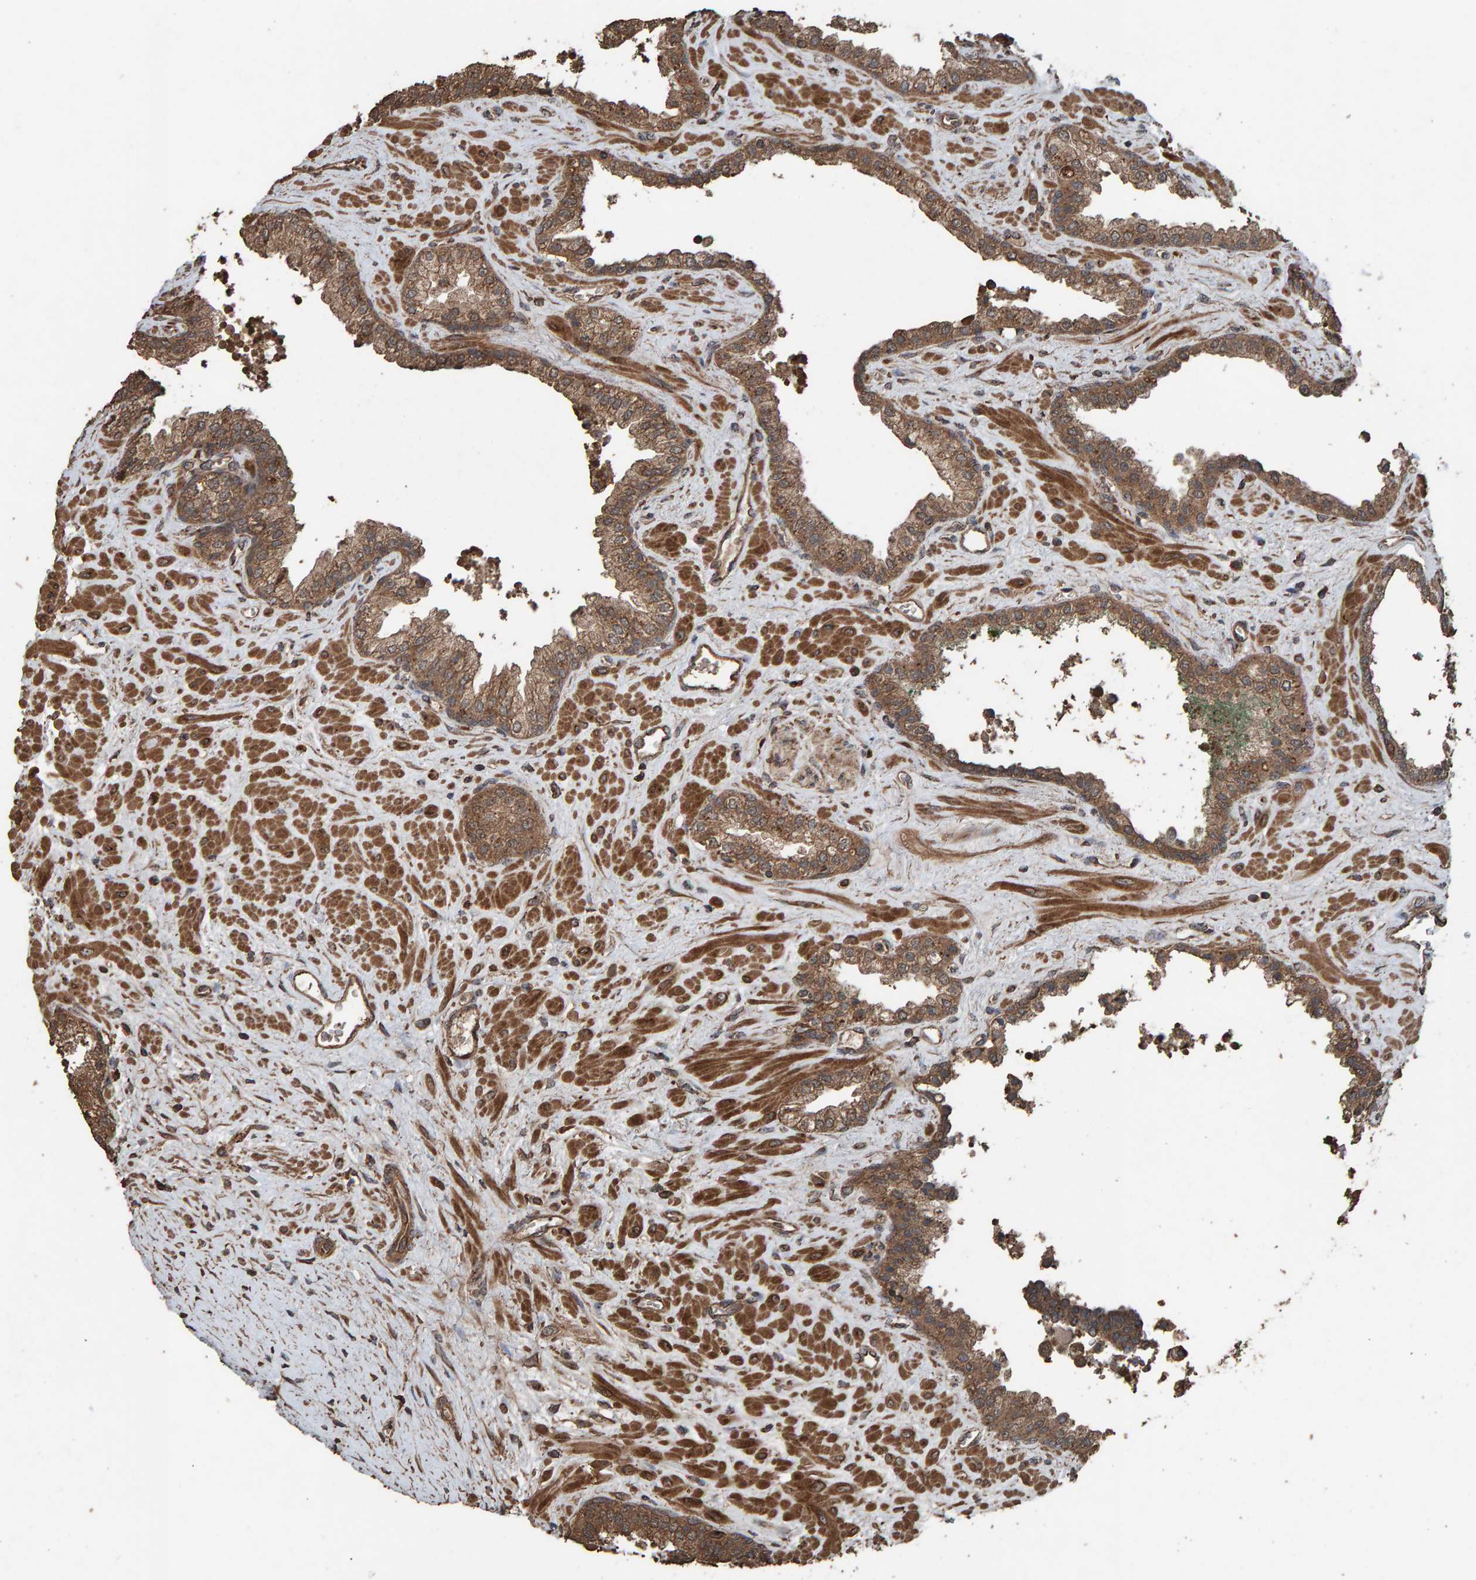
{"staining": {"intensity": "moderate", "quantity": ">75%", "location": "cytoplasmic/membranous"}, "tissue": "prostate cancer", "cell_type": "Tumor cells", "image_type": "cancer", "snomed": [{"axis": "morphology", "description": "Adenocarcinoma, Low grade"}, {"axis": "topography", "description": "Prostate"}], "caption": "IHC (DAB) staining of human adenocarcinoma (low-grade) (prostate) exhibits moderate cytoplasmic/membranous protein expression in approximately >75% of tumor cells. The staining was performed using DAB to visualize the protein expression in brown, while the nuclei were stained in blue with hematoxylin (Magnification: 20x).", "gene": "DUS1L", "patient": {"sex": "male", "age": 71}}